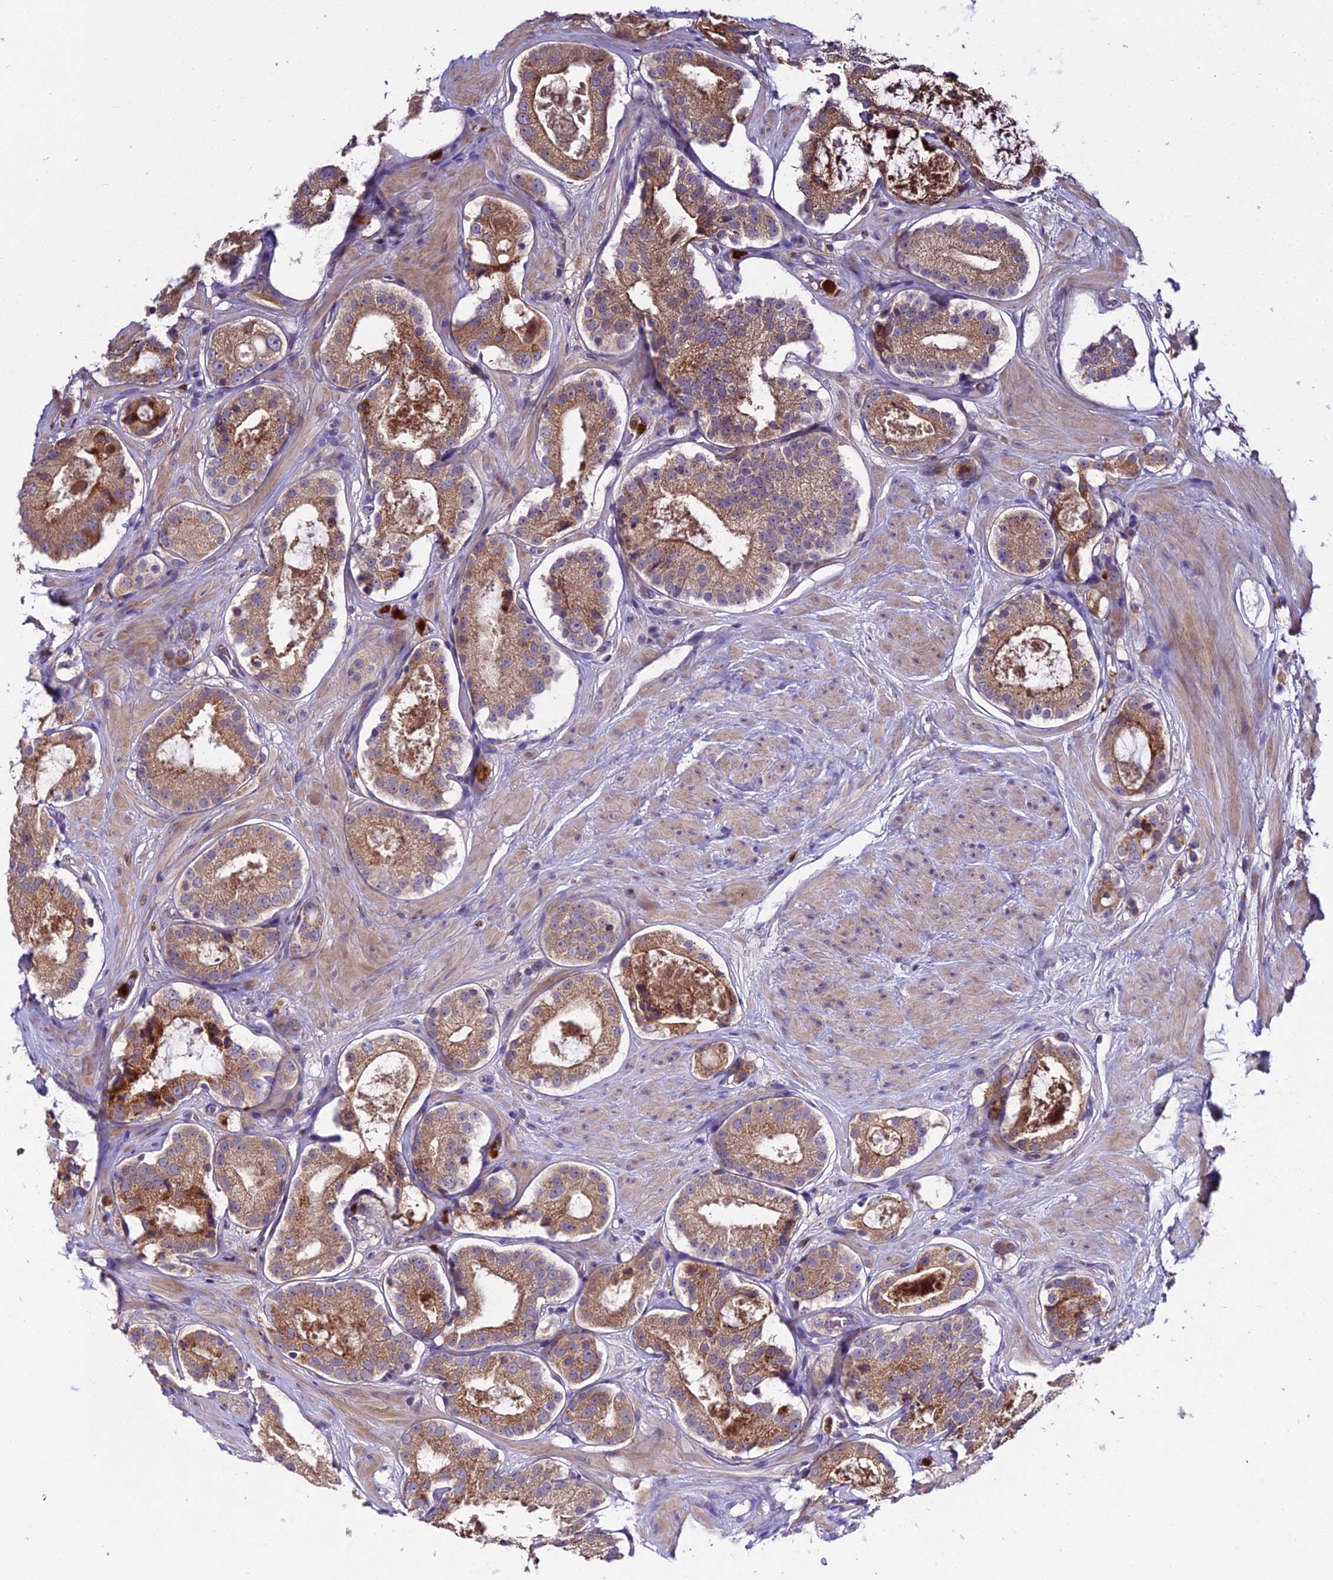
{"staining": {"intensity": "moderate", "quantity": ">75%", "location": "cytoplasmic/membranous"}, "tissue": "prostate cancer", "cell_type": "Tumor cells", "image_type": "cancer", "snomed": [{"axis": "morphology", "description": "Adenocarcinoma, High grade"}, {"axis": "topography", "description": "Prostate"}], "caption": "A high-resolution photomicrograph shows immunohistochemistry staining of prostate adenocarcinoma (high-grade), which shows moderate cytoplasmic/membranous expression in about >75% of tumor cells. Using DAB (3,3'-diaminobenzidine) (brown) and hematoxylin (blue) stains, captured at high magnification using brightfield microscopy.", "gene": "EID2", "patient": {"sex": "male", "age": 65}}